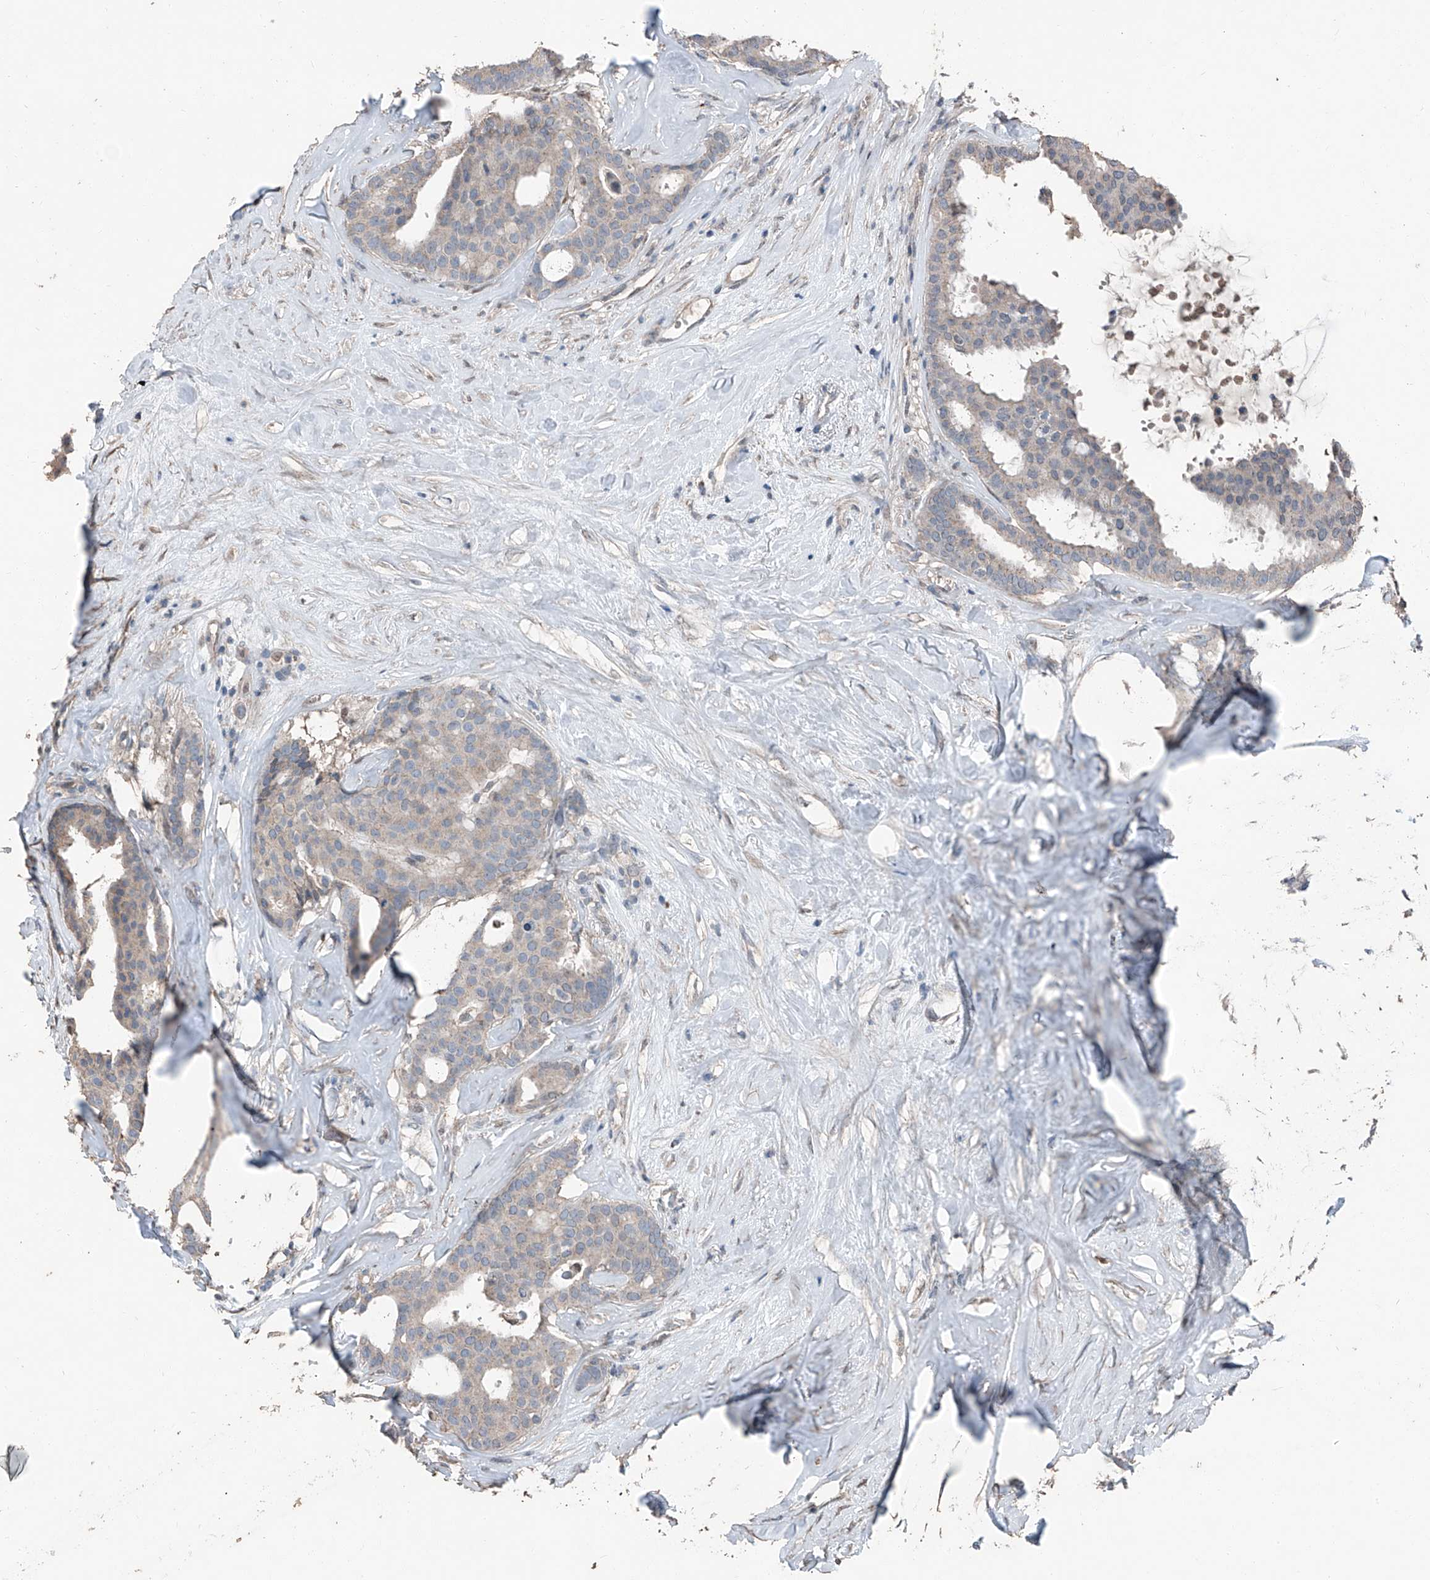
{"staining": {"intensity": "negative", "quantity": "none", "location": "none"}, "tissue": "breast cancer", "cell_type": "Tumor cells", "image_type": "cancer", "snomed": [{"axis": "morphology", "description": "Duct carcinoma"}, {"axis": "topography", "description": "Breast"}], "caption": "Breast intraductal carcinoma was stained to show a protein in brown. There is no significant expression in tumor cells.", "gene": "MAMLD1", "patient": {"sex": "female", "age": 75}}